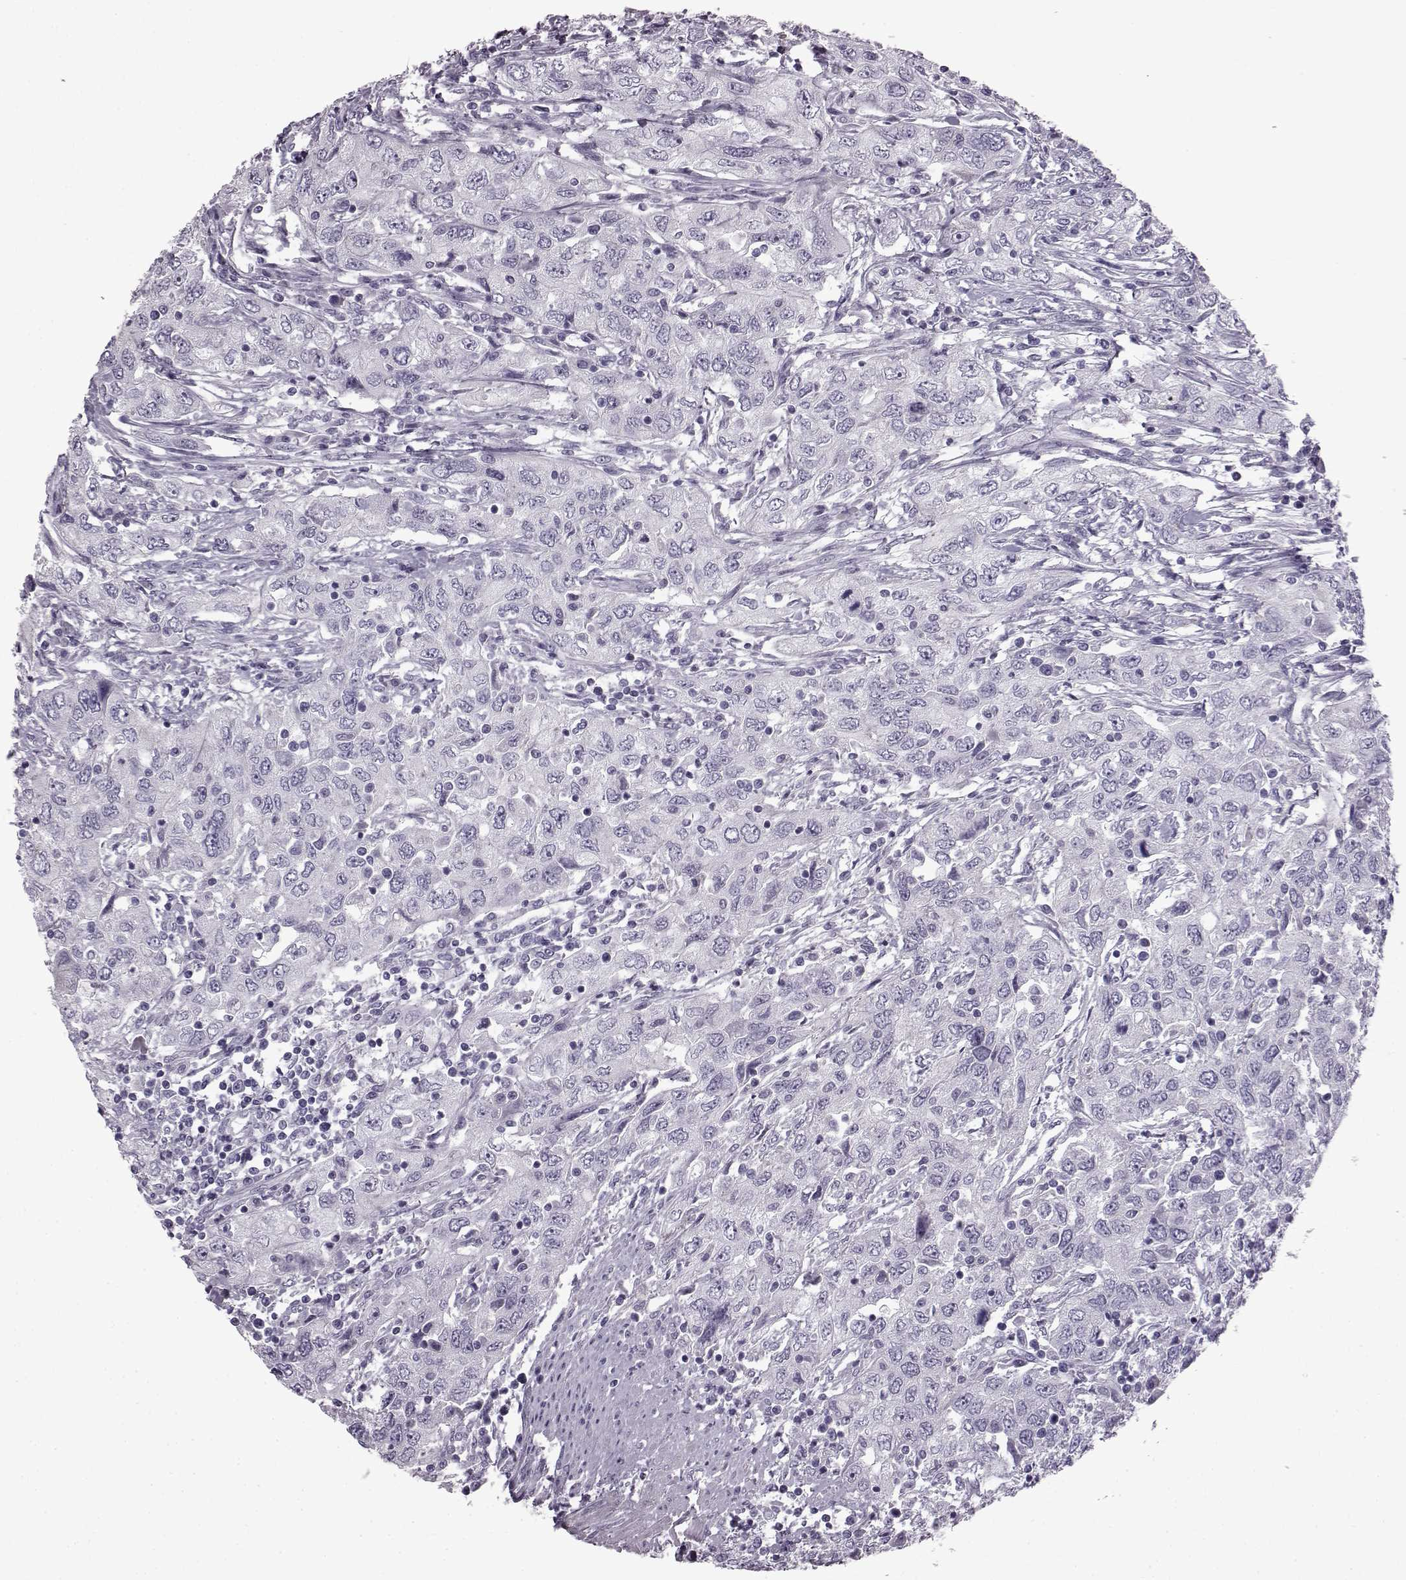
{"staining": {"intensity": "negative", "quantity": "none", "location": "none"}, "tissue": "urothelial cancer", "cell_type": "Tumor cells", "image_type": "cancer", "snomed": [{"axis": "morphology", "description": "Urothelial carcinoma, High grade"}, {"axis": "topography", "description": "Urinary bladder"}], "caption": "DAB (3,3'-diaminobenzidine) immunohistochemical staining of human urothelial carcinoma (high-grade) displays no significant expression in tumor cells. (Stains: DAB (3,3'-diaminobenzidine) immunohistochemistry (IHC) with hematoxylin counter stain, Microscopy: brightfield microscopy at high magnification).", "gene": "SLC28A2", "patient": {"sex": "male", "age": 76}}